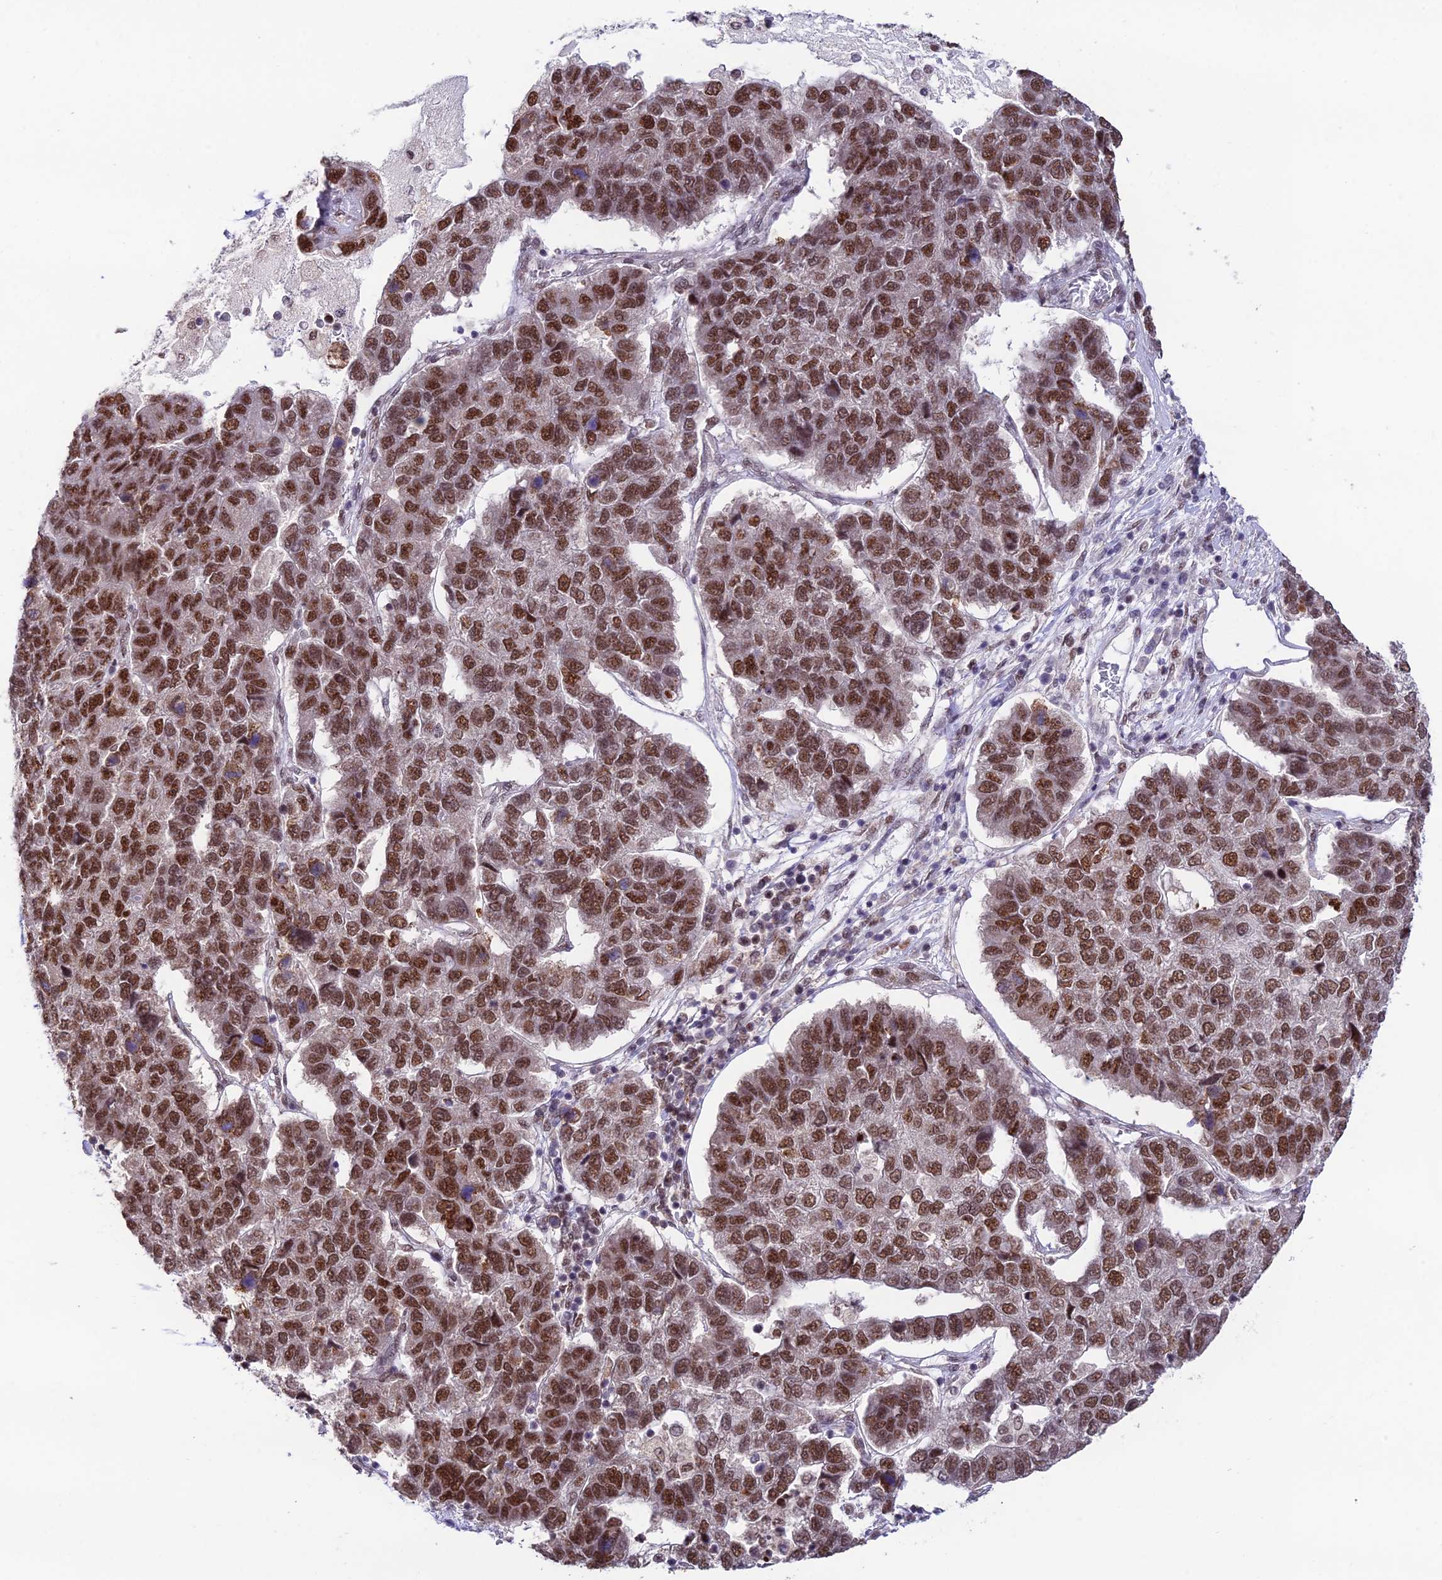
{"staining": {"intensity": "moderate", "quantity": ">75%", "location": "nuclear"}, "tissue": "pancreatic cancer", "cell_type": "Tumor cells", "image_type": "cancer", "snomed": [{"axis": "morphology", "description": "Adenocarcinoma, NOS"}, {"axis": "topography", "description": "Pancreas"}], "caption": "Tumor cells demonstrate medium levels of moderate nuclear expression in about >75% of cells in human pancreatic cancer (adenocarcinoma).", "gene": "THOC7", "patient": {"sex": "female", "age": 61}}